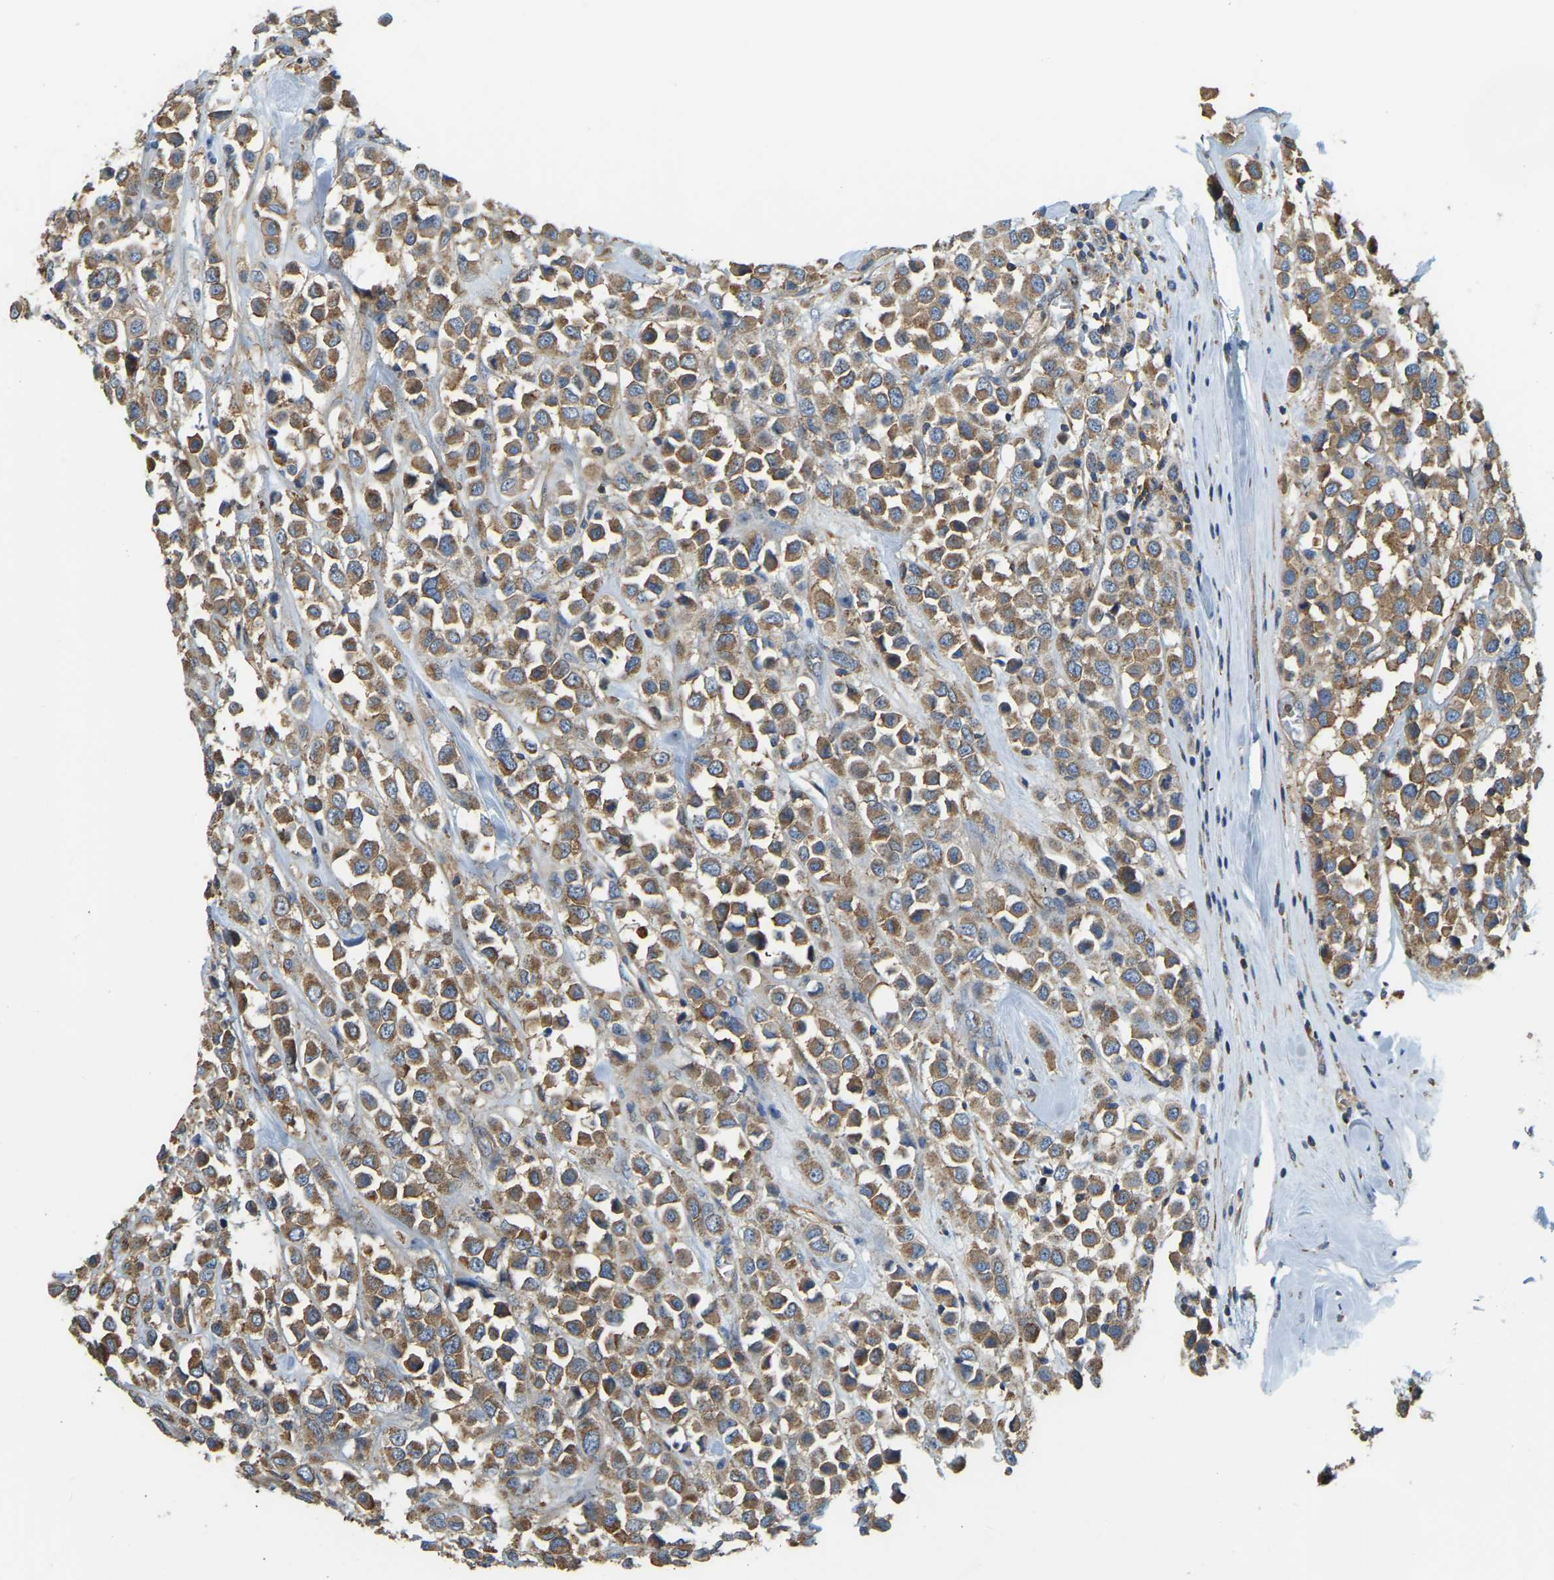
{"staining": {"intensity": "moderate", "quantity": ">75%", "location": "cytoplasmic/membranous"}, "tissue": "breast cancer", "cell_type": "Tumor cells", "image_type": "cancer", "snomed": [{"axis": "morphology", "description": "Duct carcinoma"}, {"axis": "topography", "description": "Breast"}], "caption": "A histopathology image of intraductal carcinoma (breast) stained for a protein shows moderate cytoplasmic/membranous brown staining in tumor cells. The staining was performed using DAB, with brown indicating positive protein expression. Nuclei are stained blue with hematoxylin.", "gene": "AHNAK", "patient": {"sex": "female", "age": 61}}